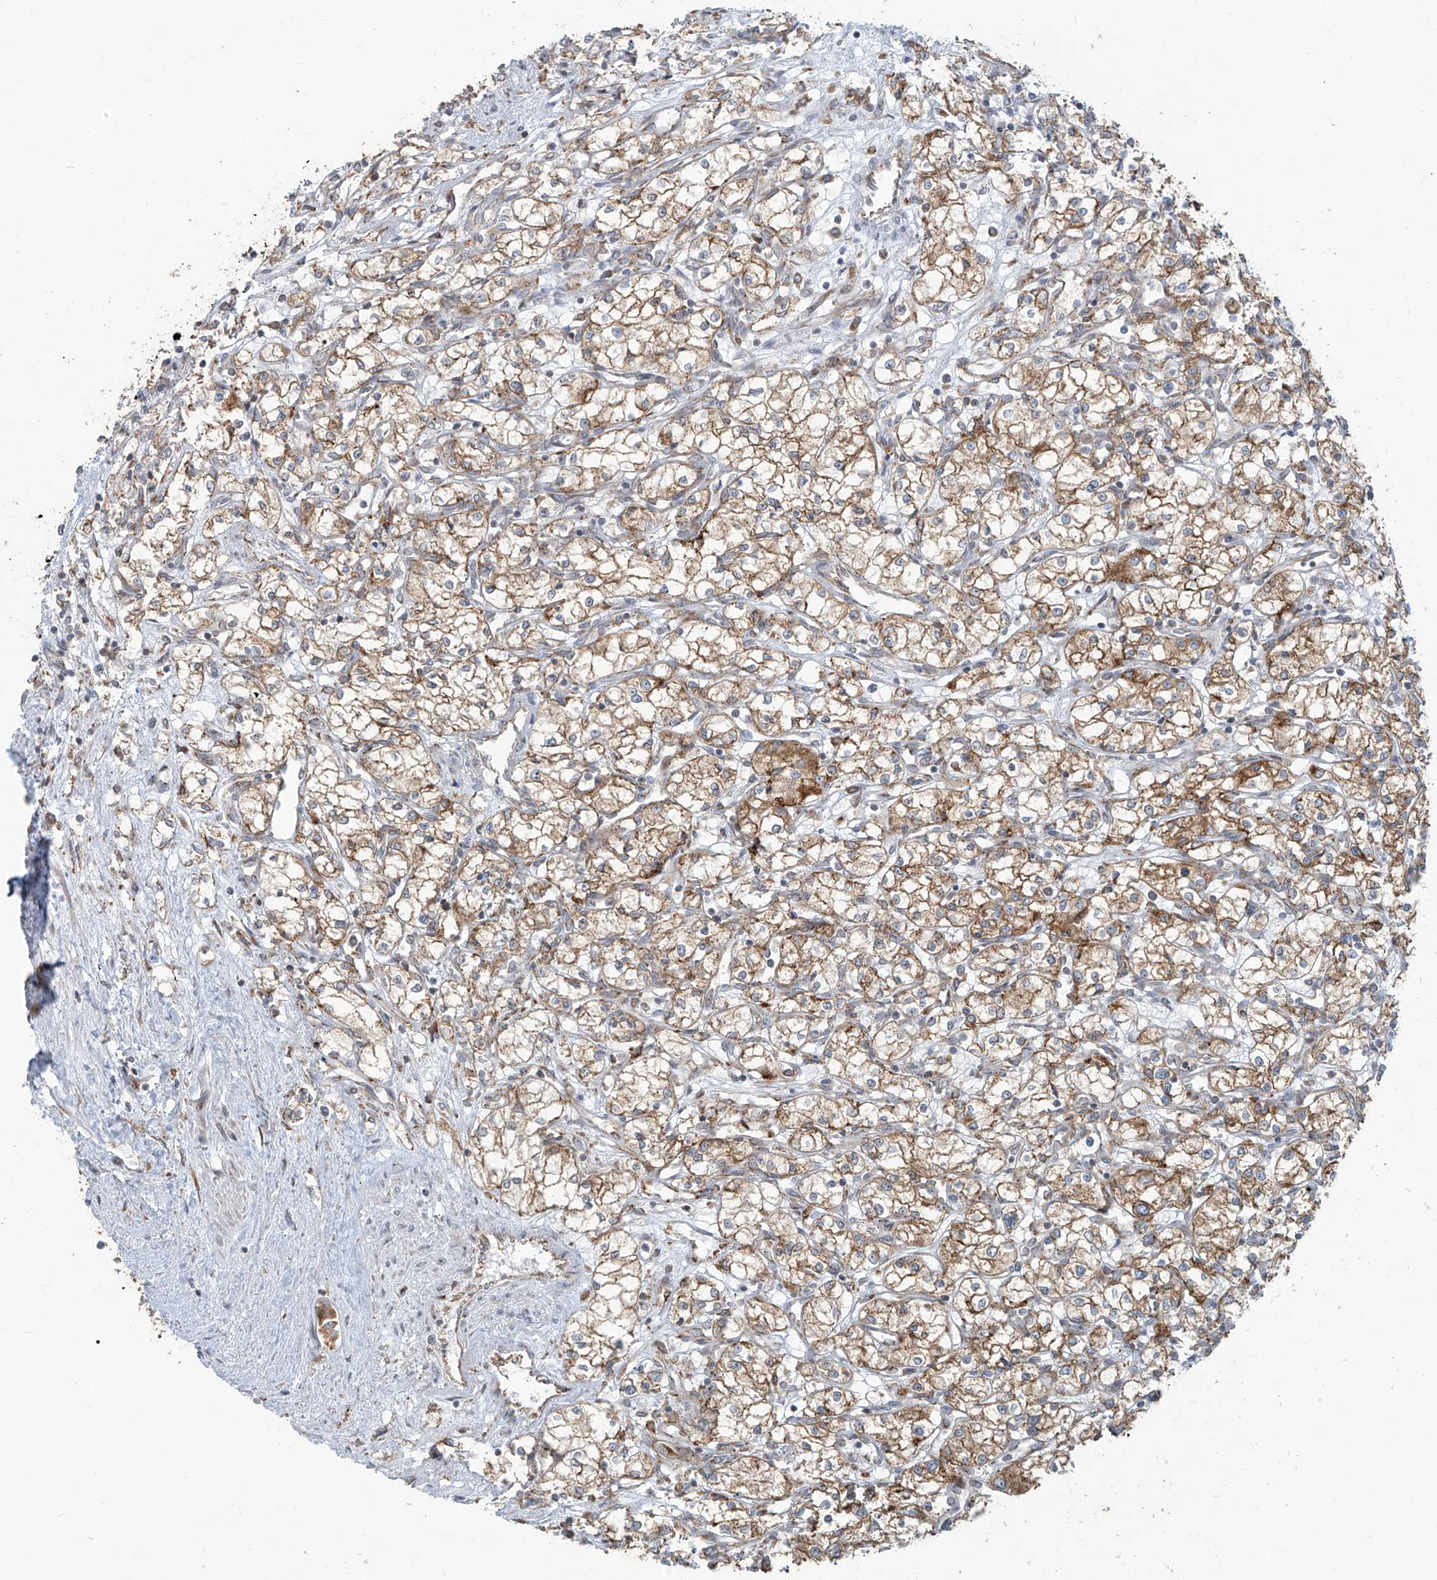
{"staining": {"intensity": "moderate", "quantity": ">75%", "location": "cytoplasmic/membranous"}, "tissue": "renal cancer", "cell_type": "Tumor cells", "image_type": "cancer", "snomed": [{"axis": "morphology", "description": "Adenocarcinoma, NOS"}, {"axis": "topography", "description": "Kidney"}], "caption": "Renal cancer stained for a protein exhibits moderate cytoplasmic/membranous positivity in tumor cells.", "gene": "KATNIP", "patient": {"sex": "male", "age": 59}}